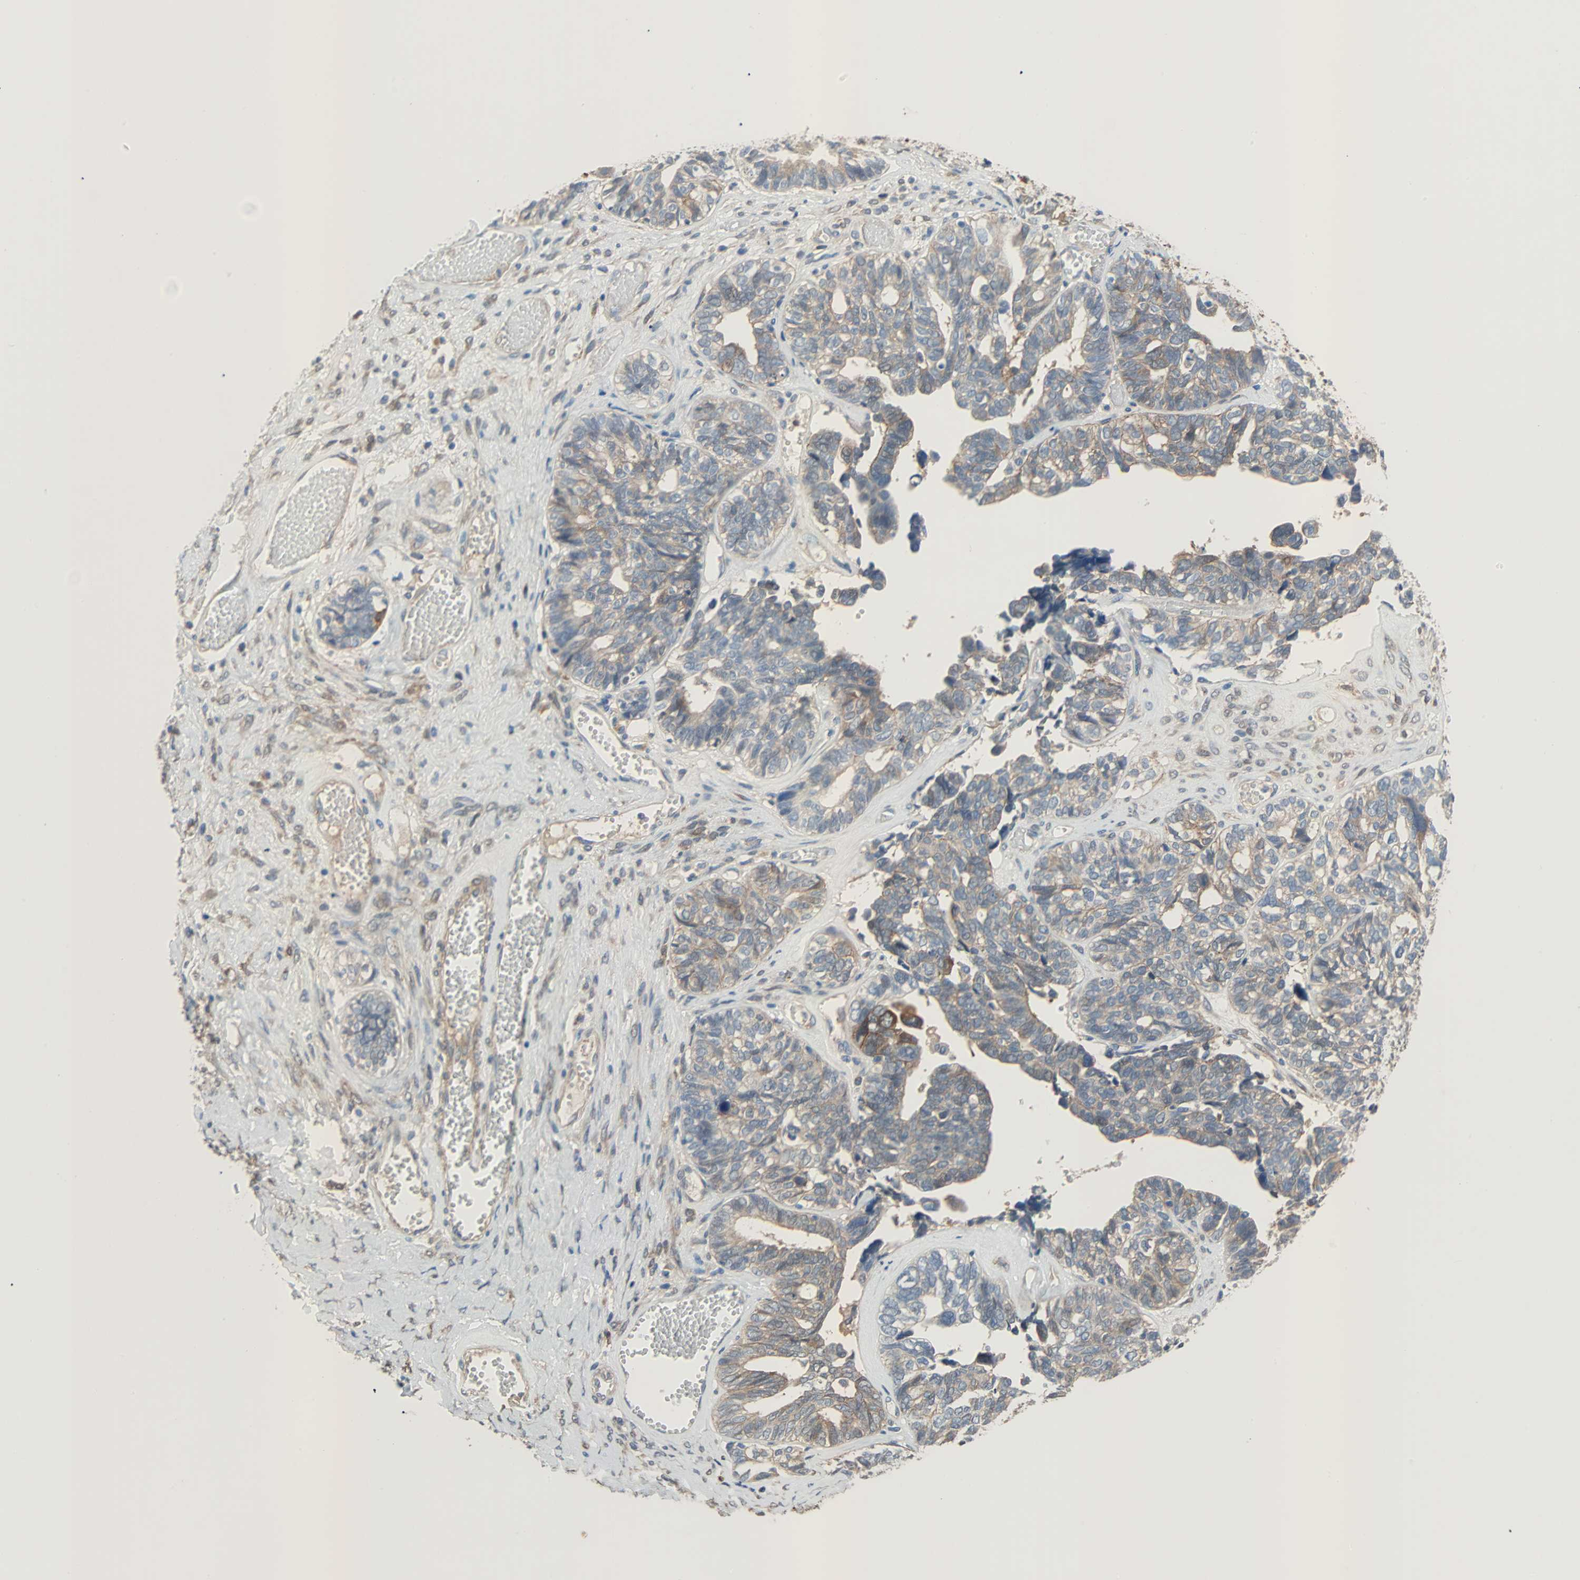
{"staining": {"intensity": "moderate", "quantity": "25%-75%", "location": "cytoplasmic/membranous"}, "tissue": "ovarian cancer", "cell_type": "Tumor cells", "image_type": "cancer", "snomed": [{"axis": "morphology", "description": "Cystadenocarcinoma, serous, NOS"}, {"axis": "topography", "description": "Ovary"}], "caption": "Human ovarian cancer (serous cystadenocarcinoma) stained for a protein (brown) exhibits moderate cytoplasmic/membranous positive staining in approximately 25%-75% of tumor cells.", "gene": "TNFRSF12A", "patient": {"sex": "female", "age": 79}}